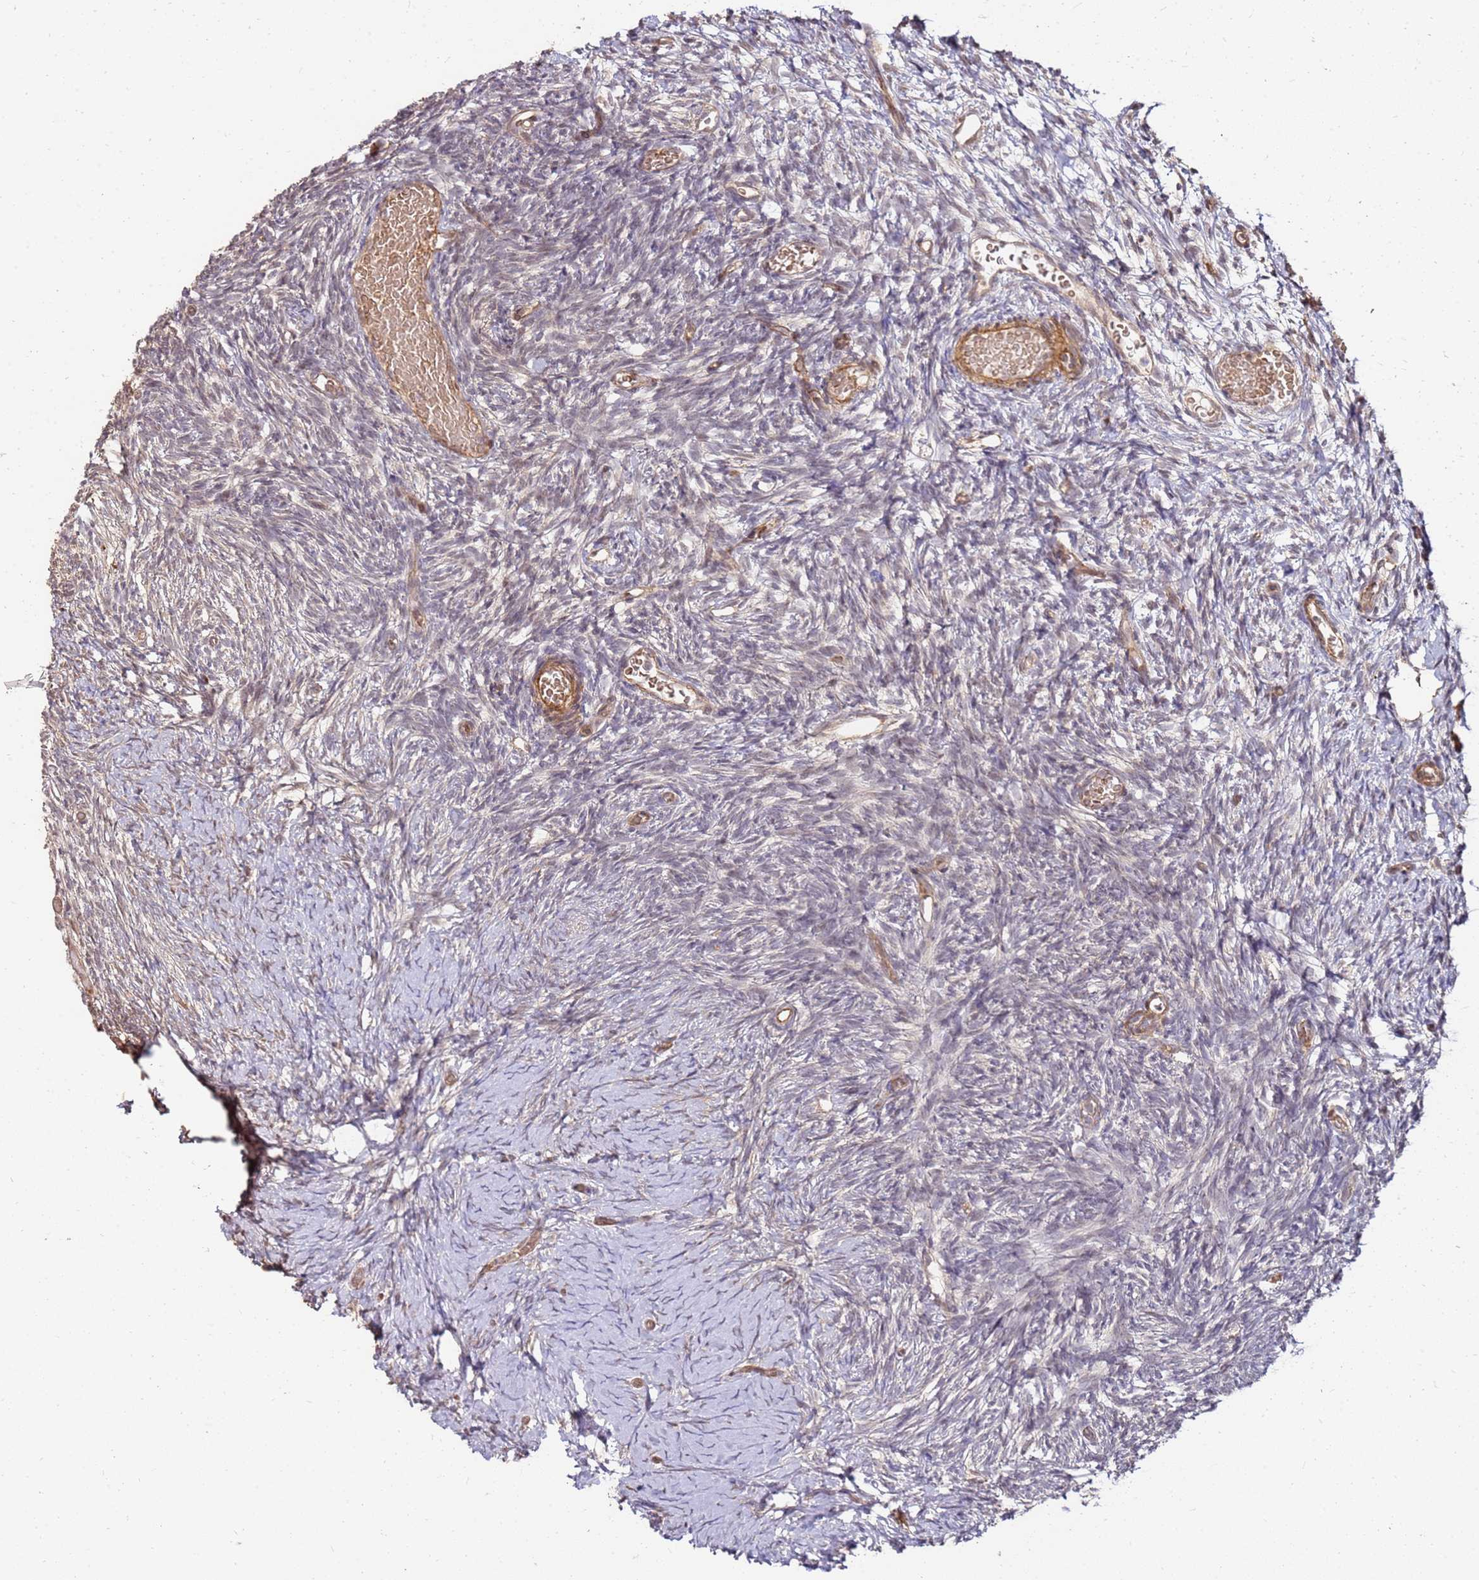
{"staining": {"intensity": "weak", "quantity": "25%-75%", "location": "cytoplasmic/membranous"}, "tissue": "ovary", "cell_type": "Ovarian stroma cells", "image_type": "normal", "snomed": [{"axis": "morphology", "description": "Normal tissue, NOS"}, {"axis": "topography", "description": "Ovary"}], "caption": "Weak cytoplasmic/membranous protein staining is identified in about 25%-75% of ovarian stroma cells in ovary. The staining is performed using DAB brown chromogen to label protein expression. The nuclei are counter-stained blue using hematoxylin.", "gene": "ST18", "patient": {"sex": "female", "age": 39}}